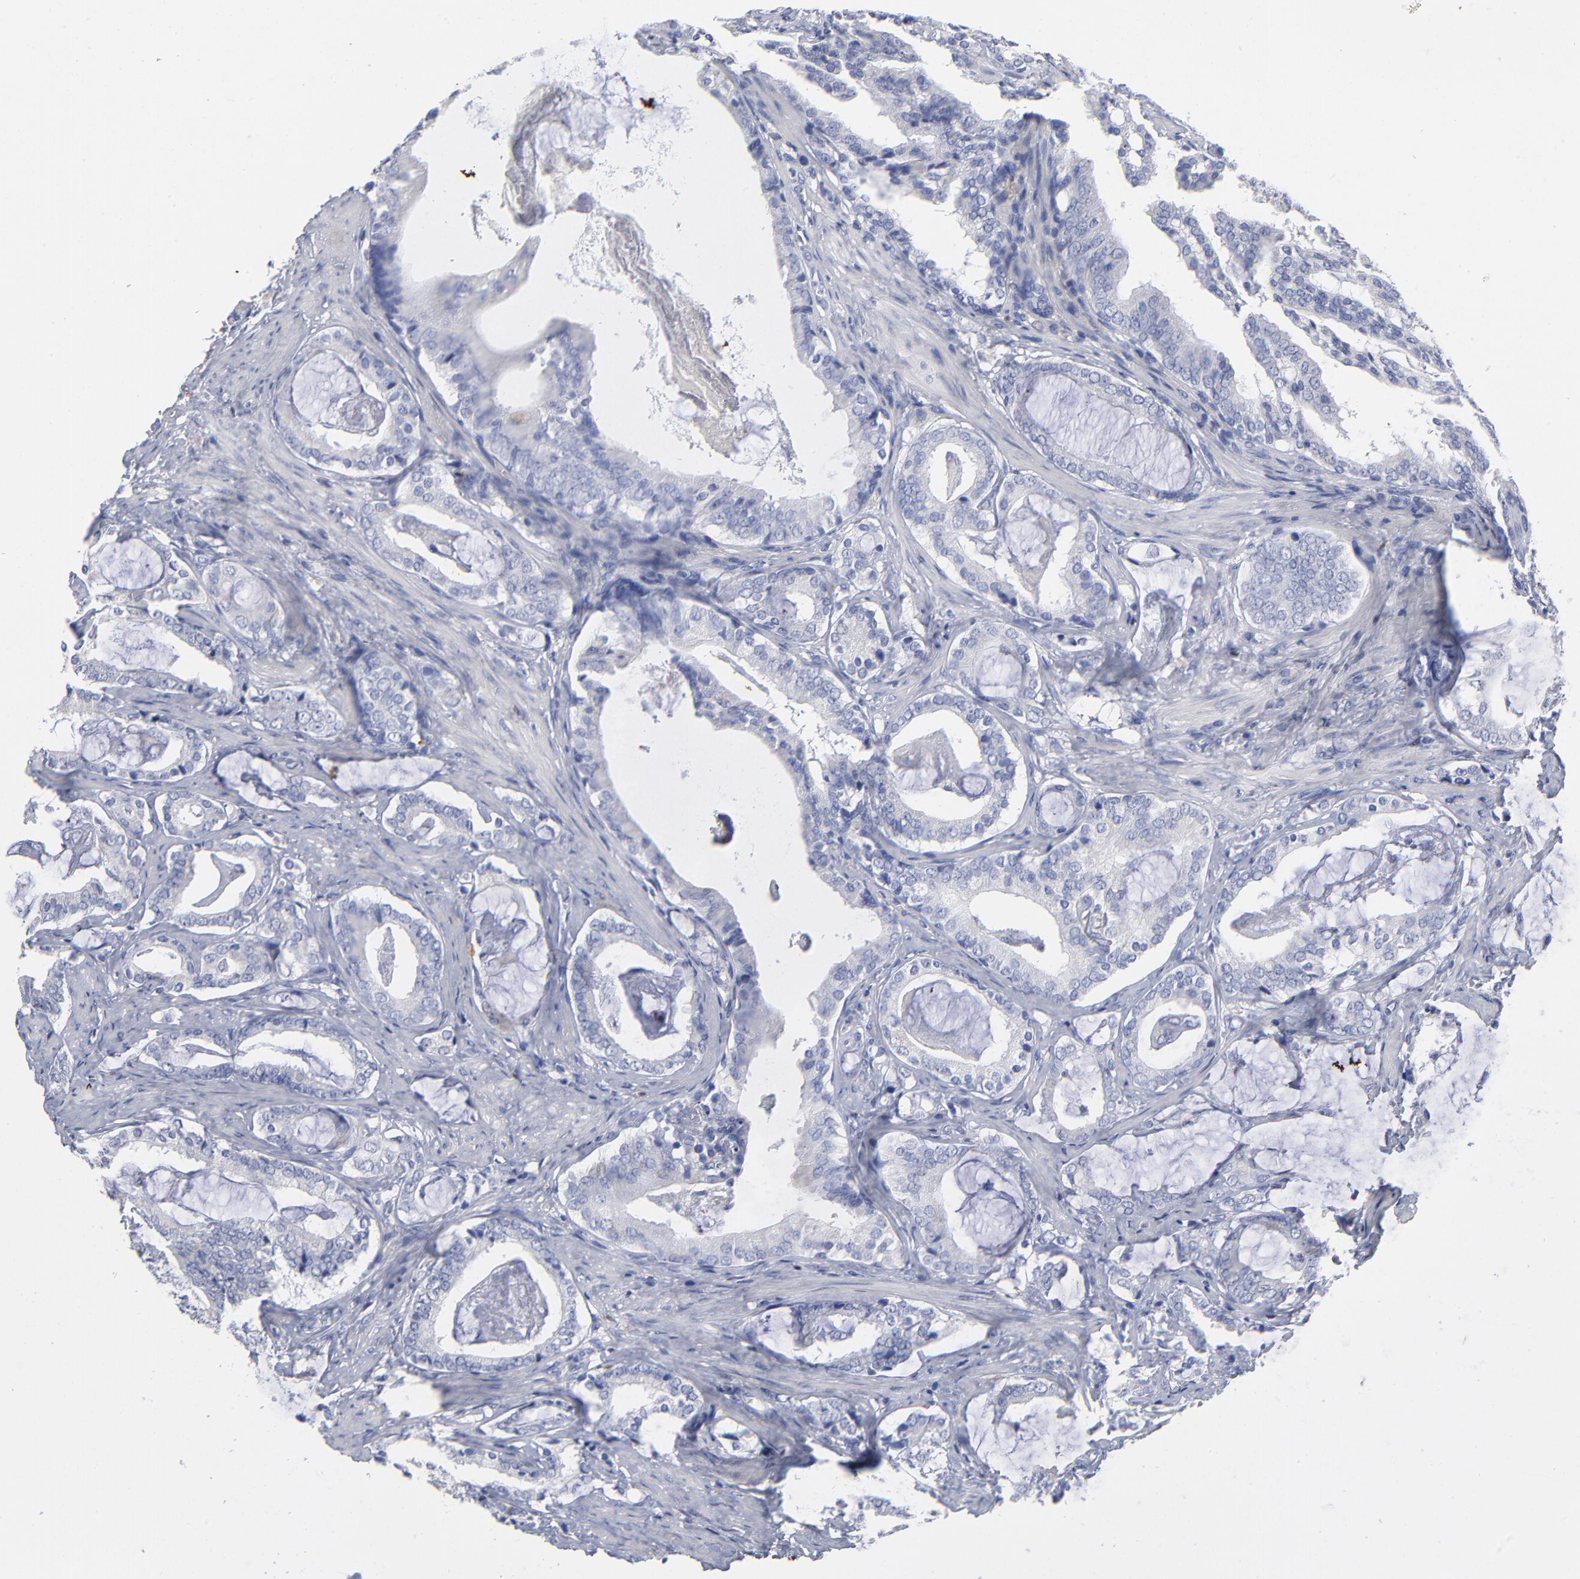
{"staining": {"intensity": "negative", "quantity": "none", "location": "none"}, "tissue": "prostate cancer", "cell_type": "Tumor cells", "image_type": "cancer", "snomed": [{"axis": "morphology", "description": "Adenocarcinoma, Low grade"}, {"axis": "topography", "description": "Prostate"}], "caption": "Immunohistochemistry (IHC) photomicrograph of neoplastic tissue: human prostate cancer stained with DAB (3,3'-diaminobenzidine) displays no significant protein staining in tumor cells. Brightfield microscopy of IHC stained with DAB (3,3'-diaminobenzidine) (brown) and hematoxylin (blue), captured at high magnification.", "gene": "PTP4A1", "patient": {"sex": "male", "age": 59}}